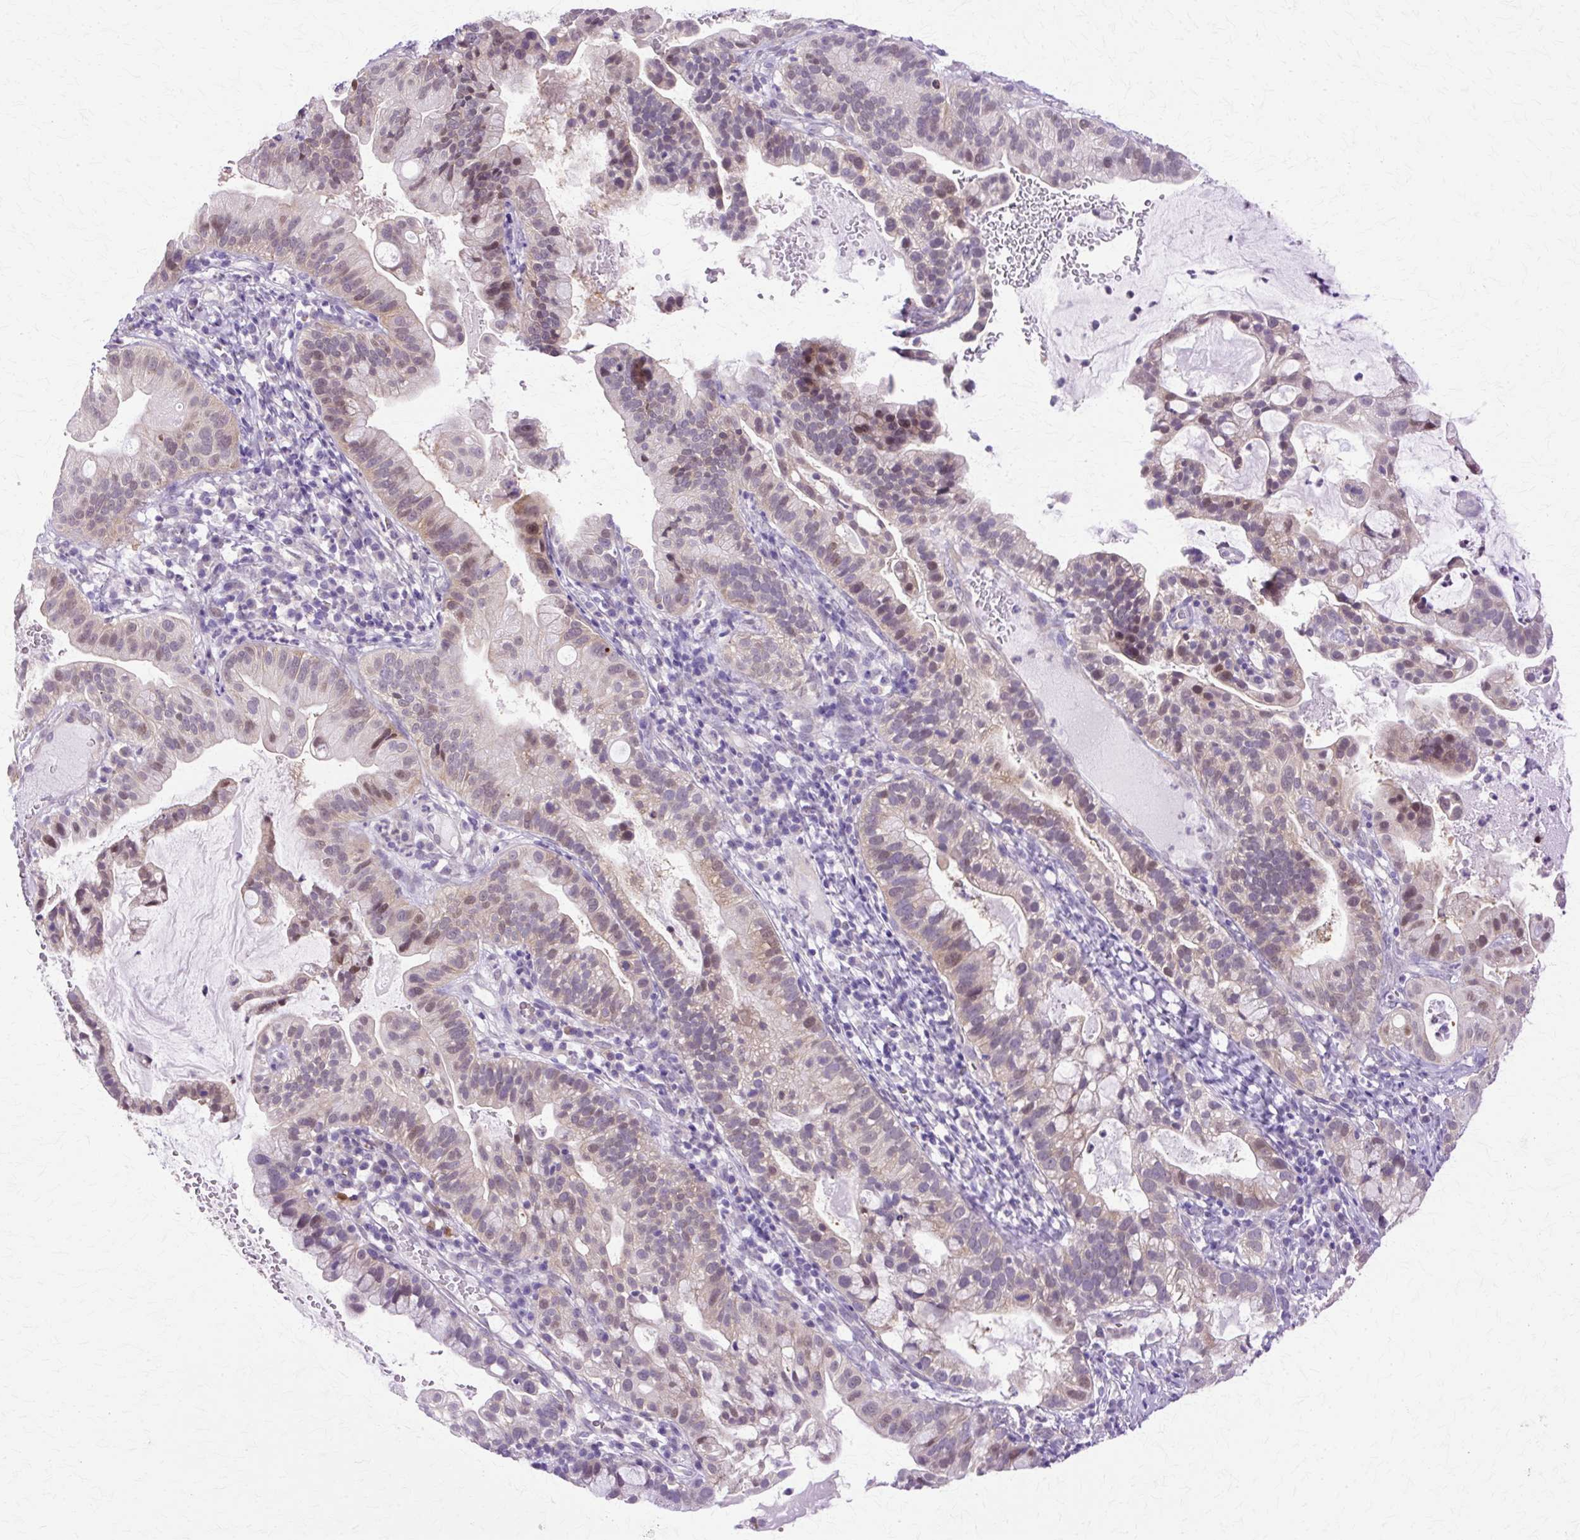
{"staining": {"intensity": "moderate", "quantity": "<25%", "location": "nuclear"}, "tissue": "cervical cancer", "cell_type": "Tumor cells", "image_type": "cancer", "snomed": [{"axis": "morphology", "description": "Adenocarcinoma, NOS"}, {"axis": "topography", "description": "Cervix"}], "caption": "Protein staining displays moderate nuclear staining in approximately <25% of tumor cells in cervical adenocarcinoma.", "gene": "HSPA8", "patient": {"sex": "female", "age": 41}}